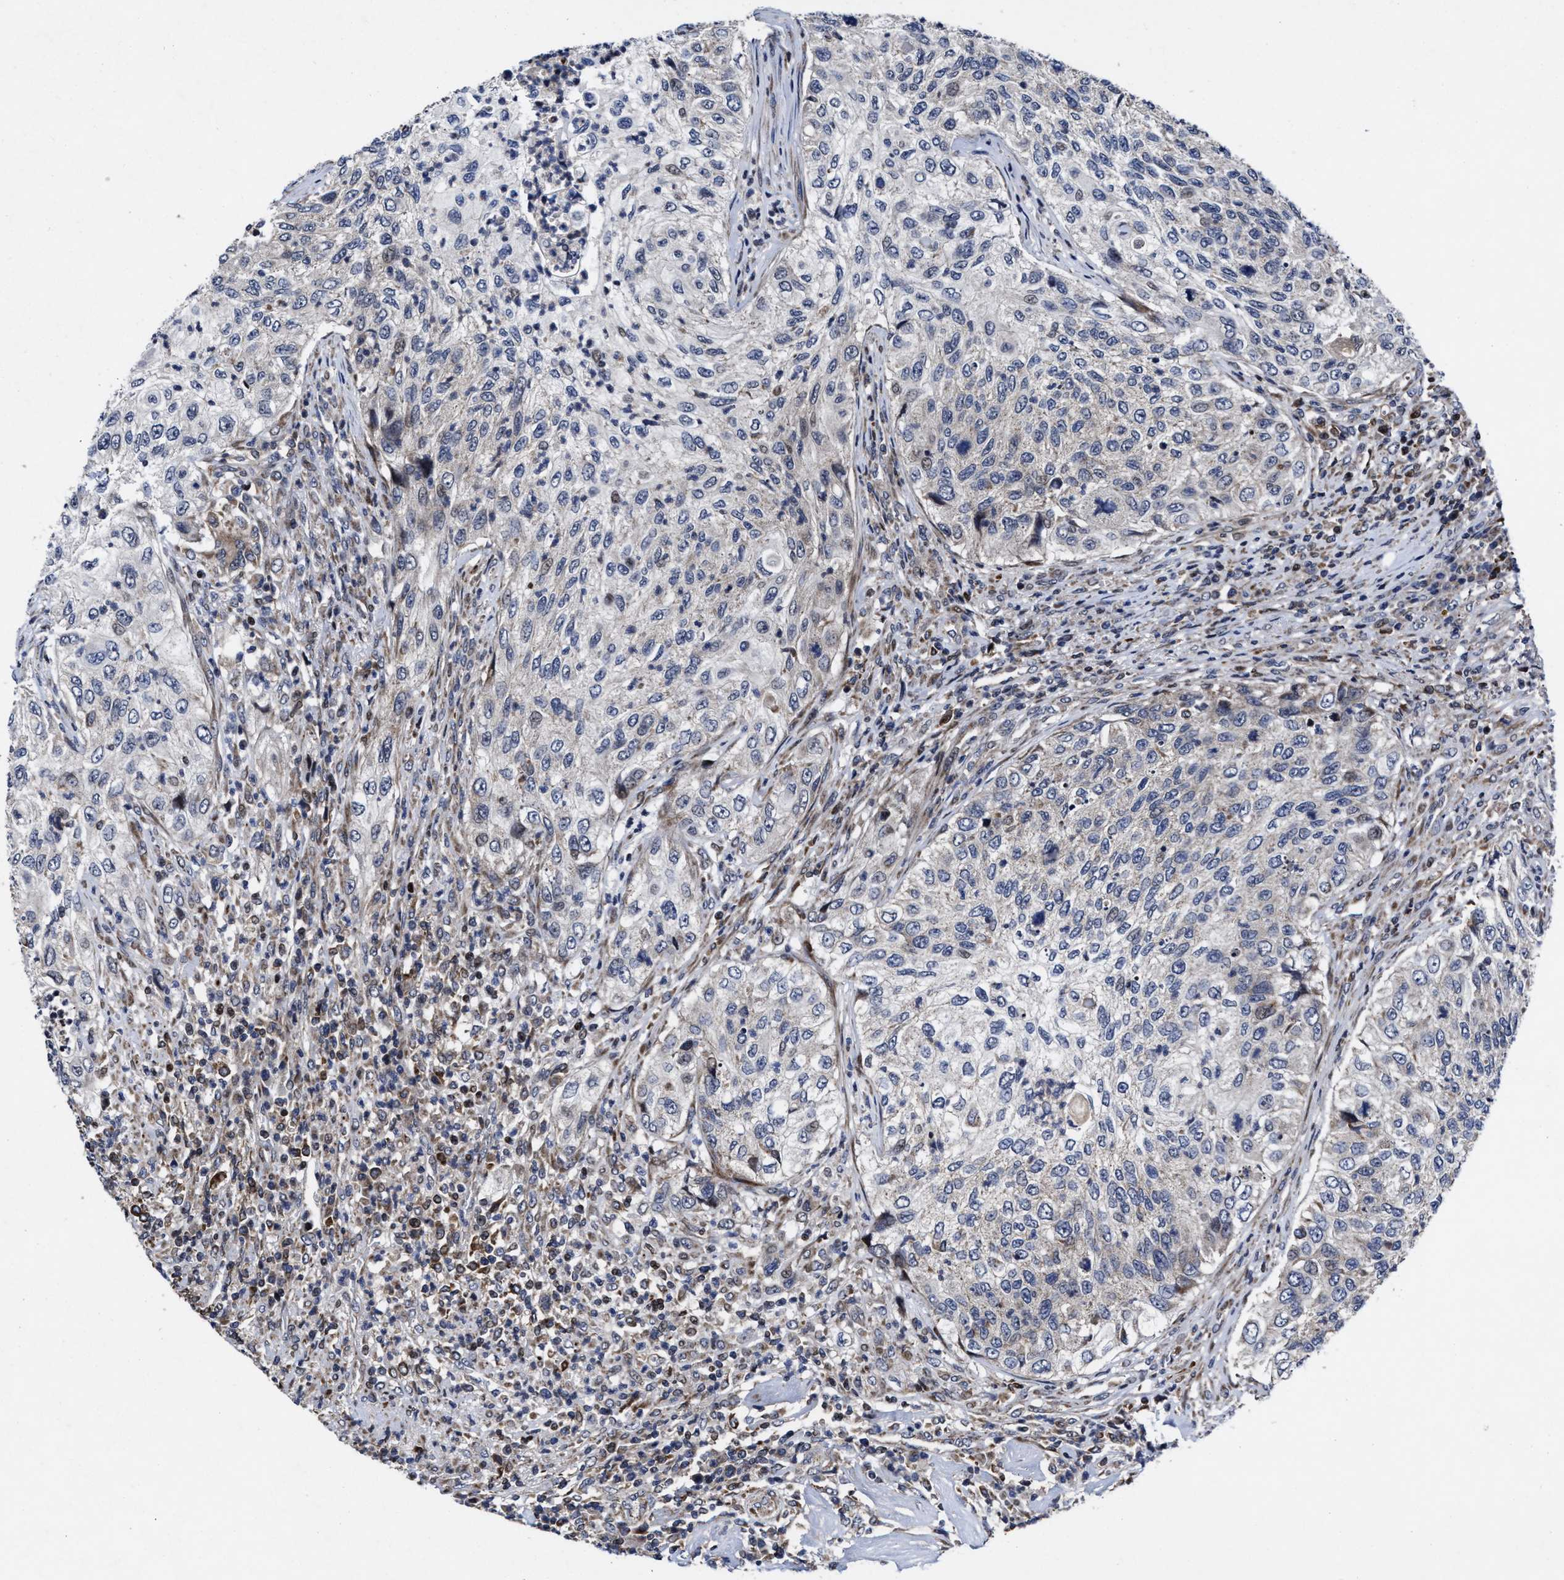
{"staining": {"intensity": "negative", "quantity": "none", "location": "none"}, "tissue": "urothelial cancer", "cell_type": "Tumor cells", "image_type": "cancer", "snomed": [{"axis": "morphology", "description": "Urothelial carcinoma, High grade"}, {"axis": "topography", "description": "Urinary bladder"}], "caption": "IHC histopathology image of human urothelial cancer stained for a protein (brown), which exhibits no expression in tumor cells.", "gene": "MRPL50", "patient": {"sex": "female", "age": 60}}